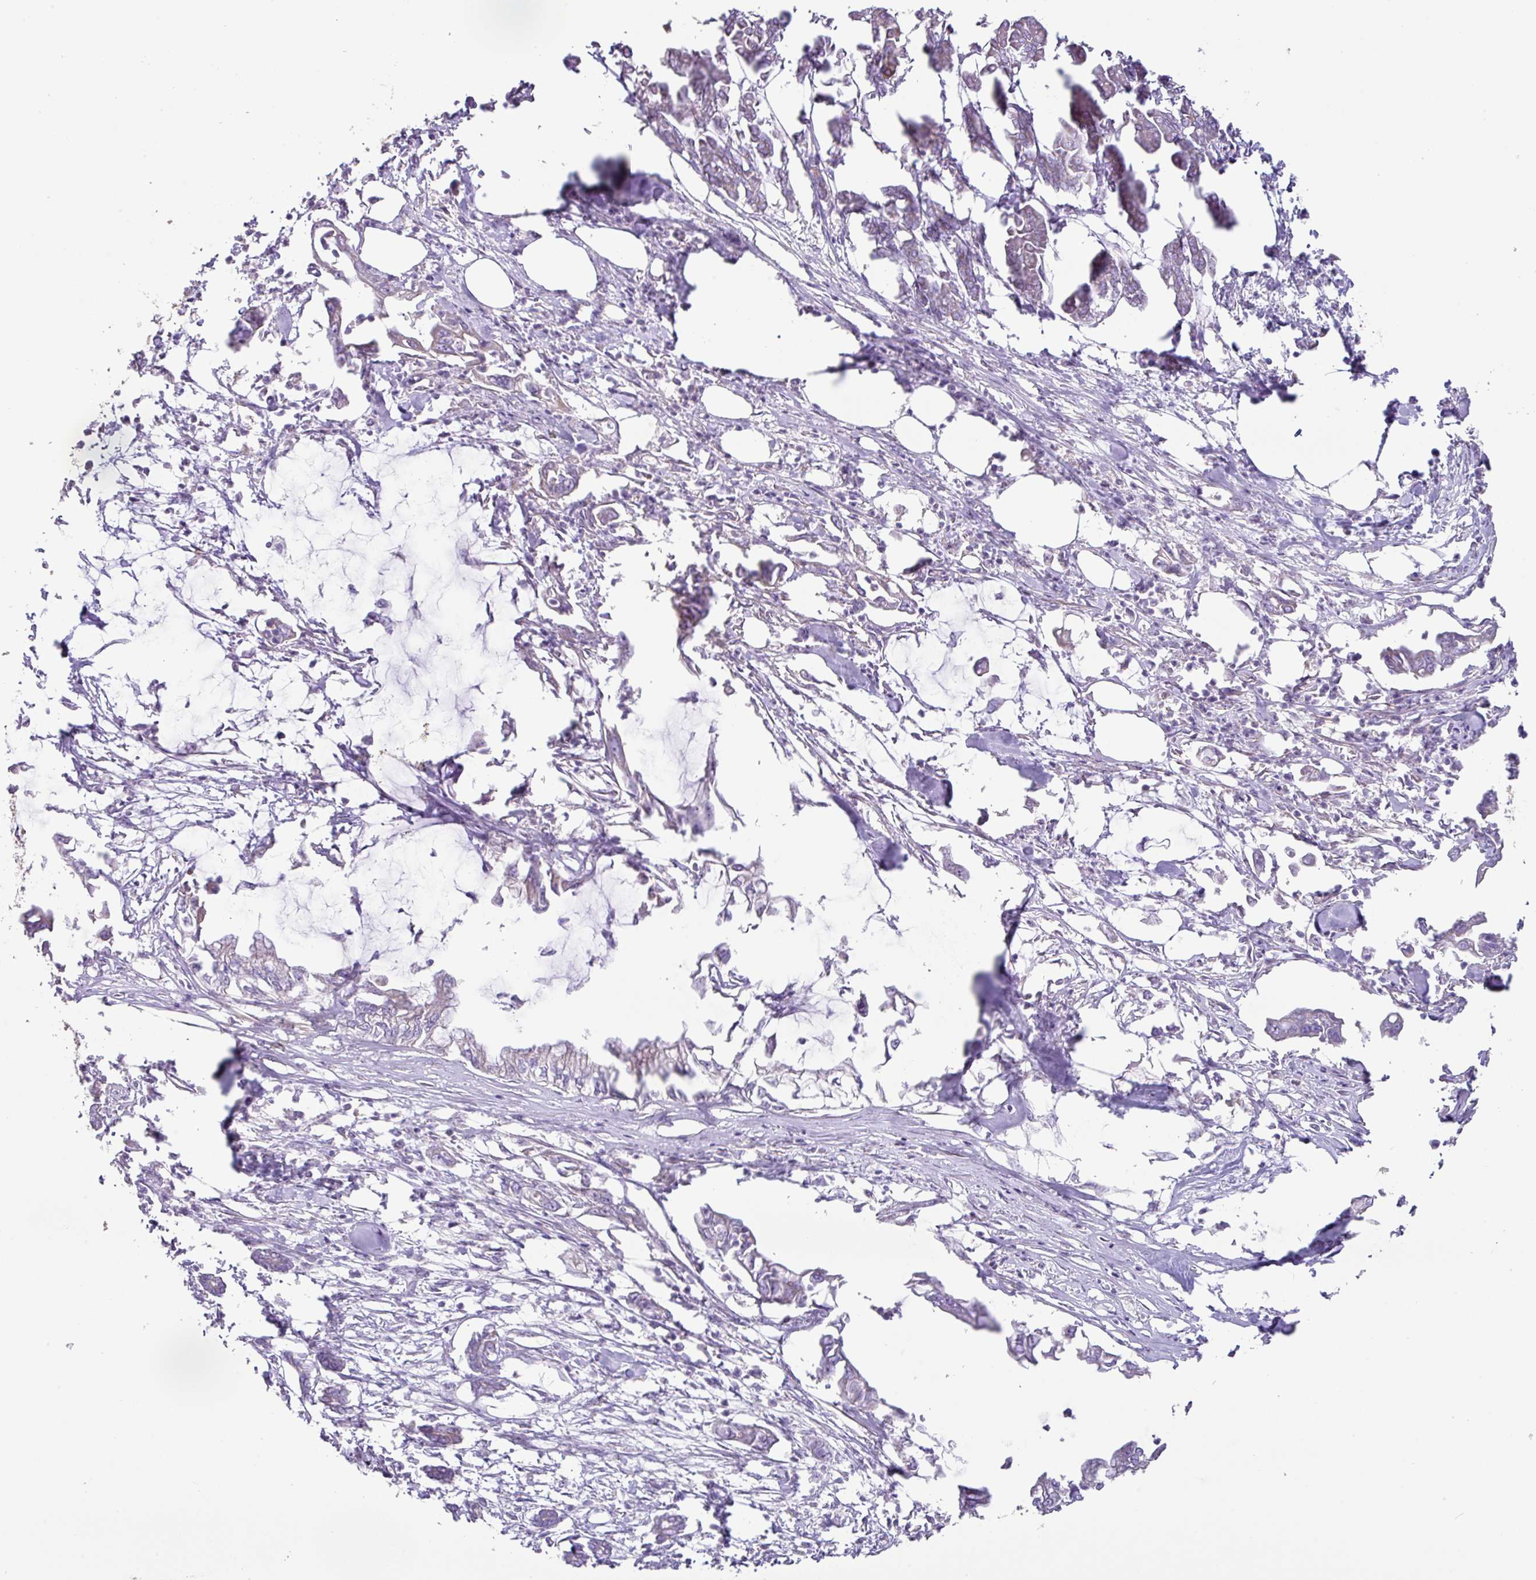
{"staining": {"intensity": "negative", "quantity": "none", "location": "none"}, "tissue": "pancreatic cancer", "cell_type": "Tumor cells", "image_type": "cancer", "snomed": [{"axis": "morphology", "description": "Adenocarcinoma, NOS"}, {"axis": "topography", "description": "Pancreas"}], "caption": "Human pancreatic cancer (adenocarcinoma) stained for a protein using immunohistochemistry demonstrates no positivity in tumor cells.", "gene": "MRRF", "patient": {"sex": "male", "age": 61}}